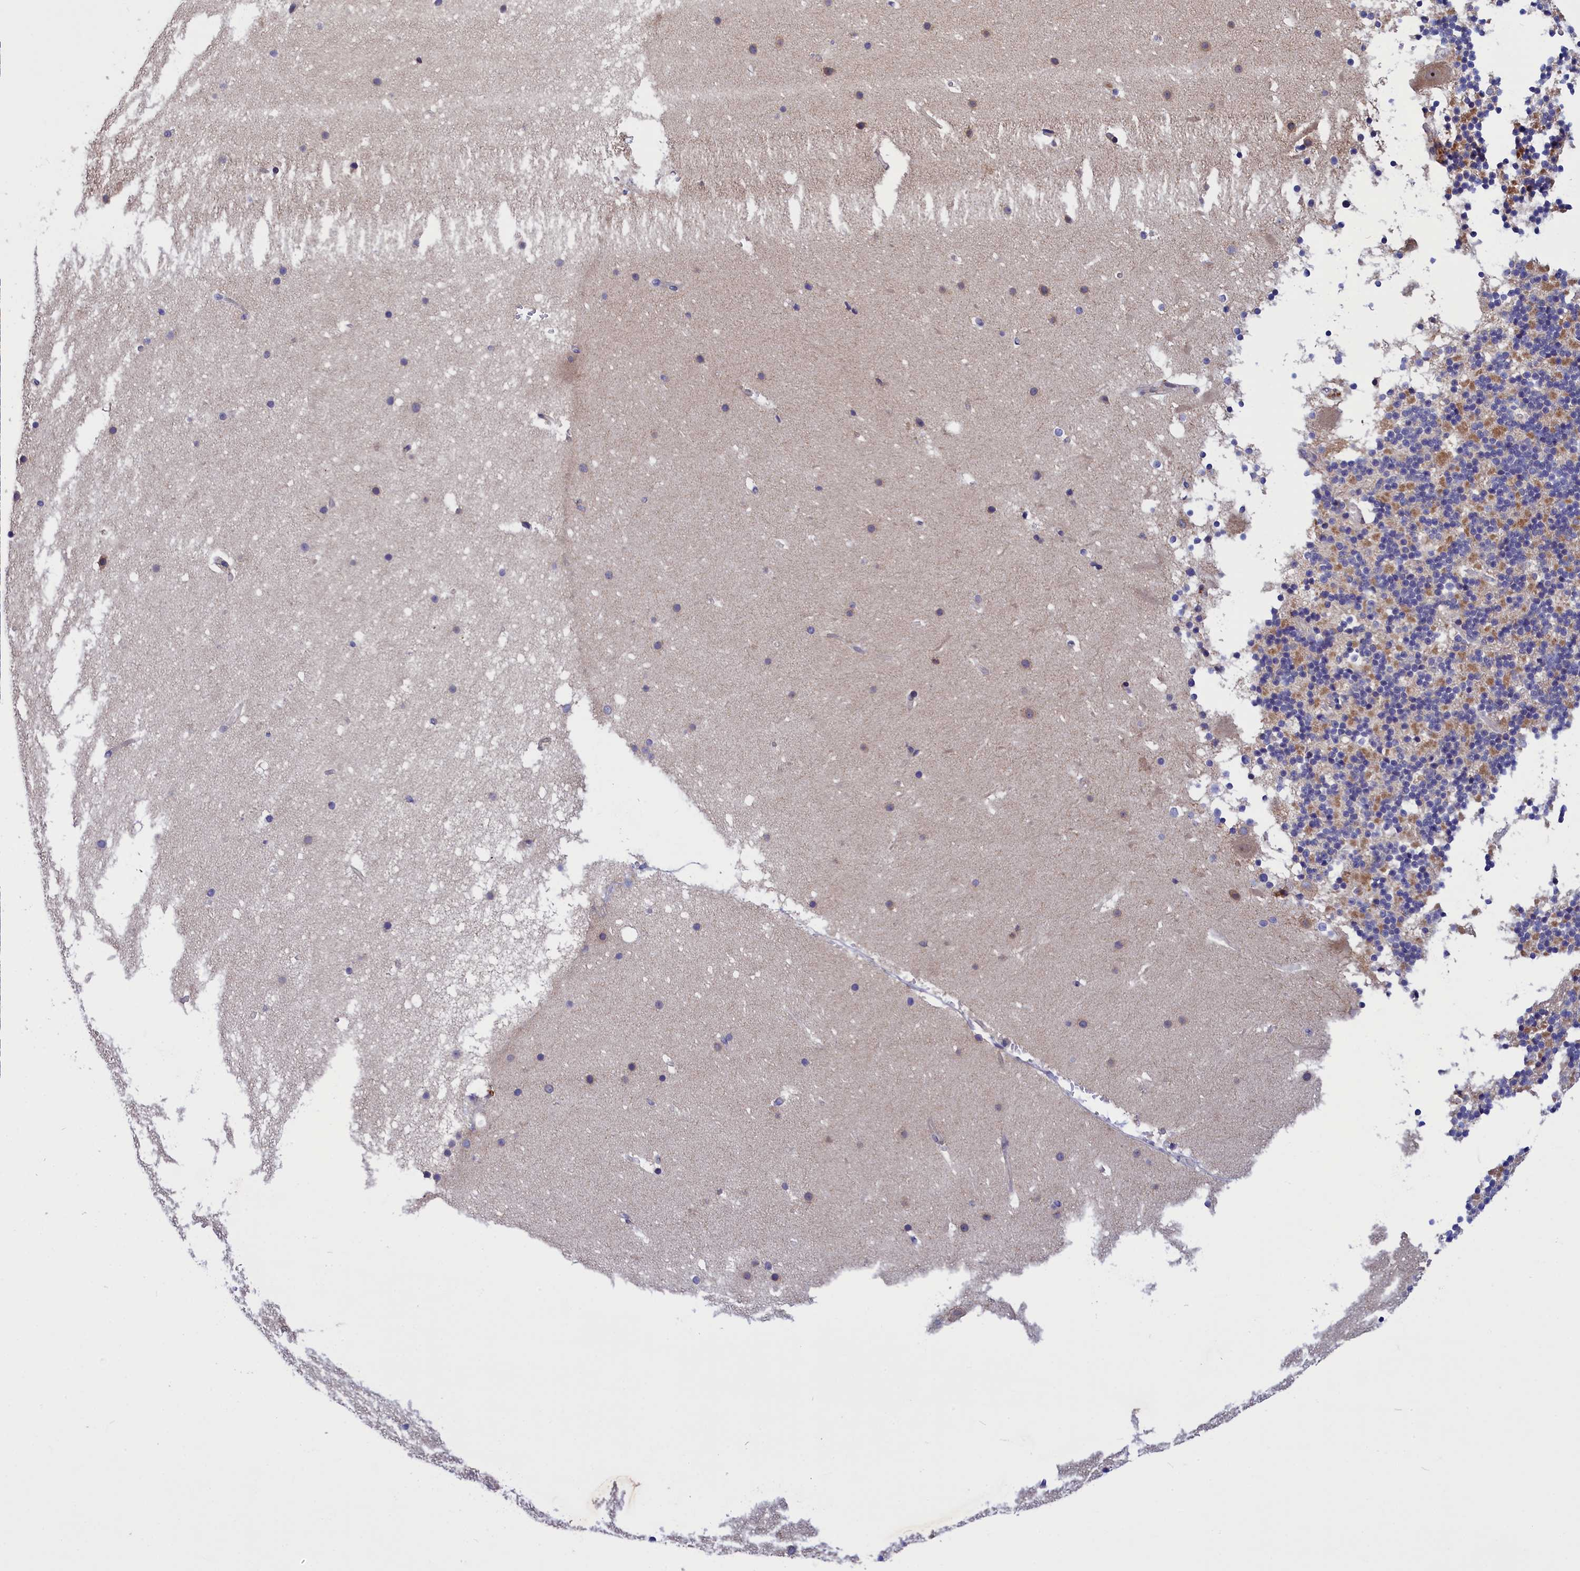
{"staining": {"intensity": "moderate", "quantity": "<25%", "location": "cytoplasmic/membranous"}, "tissue": "cerebellum", "cell_type": "Cells in granular layer", "image_type": "normal", "snomed": [{"axis": "morphology", "description": "Normal tissue, NOS"}, {"axis": "topography", "description": "Cerebellum"}], "caption": "Cells in granular layer demonstrate low levels of moderate cytoplasmic/membranous staining in approximately <25% of cells in benign cerebellum.", "gene": "CRACD", "patient": {"sex": "male", "age": 57}}